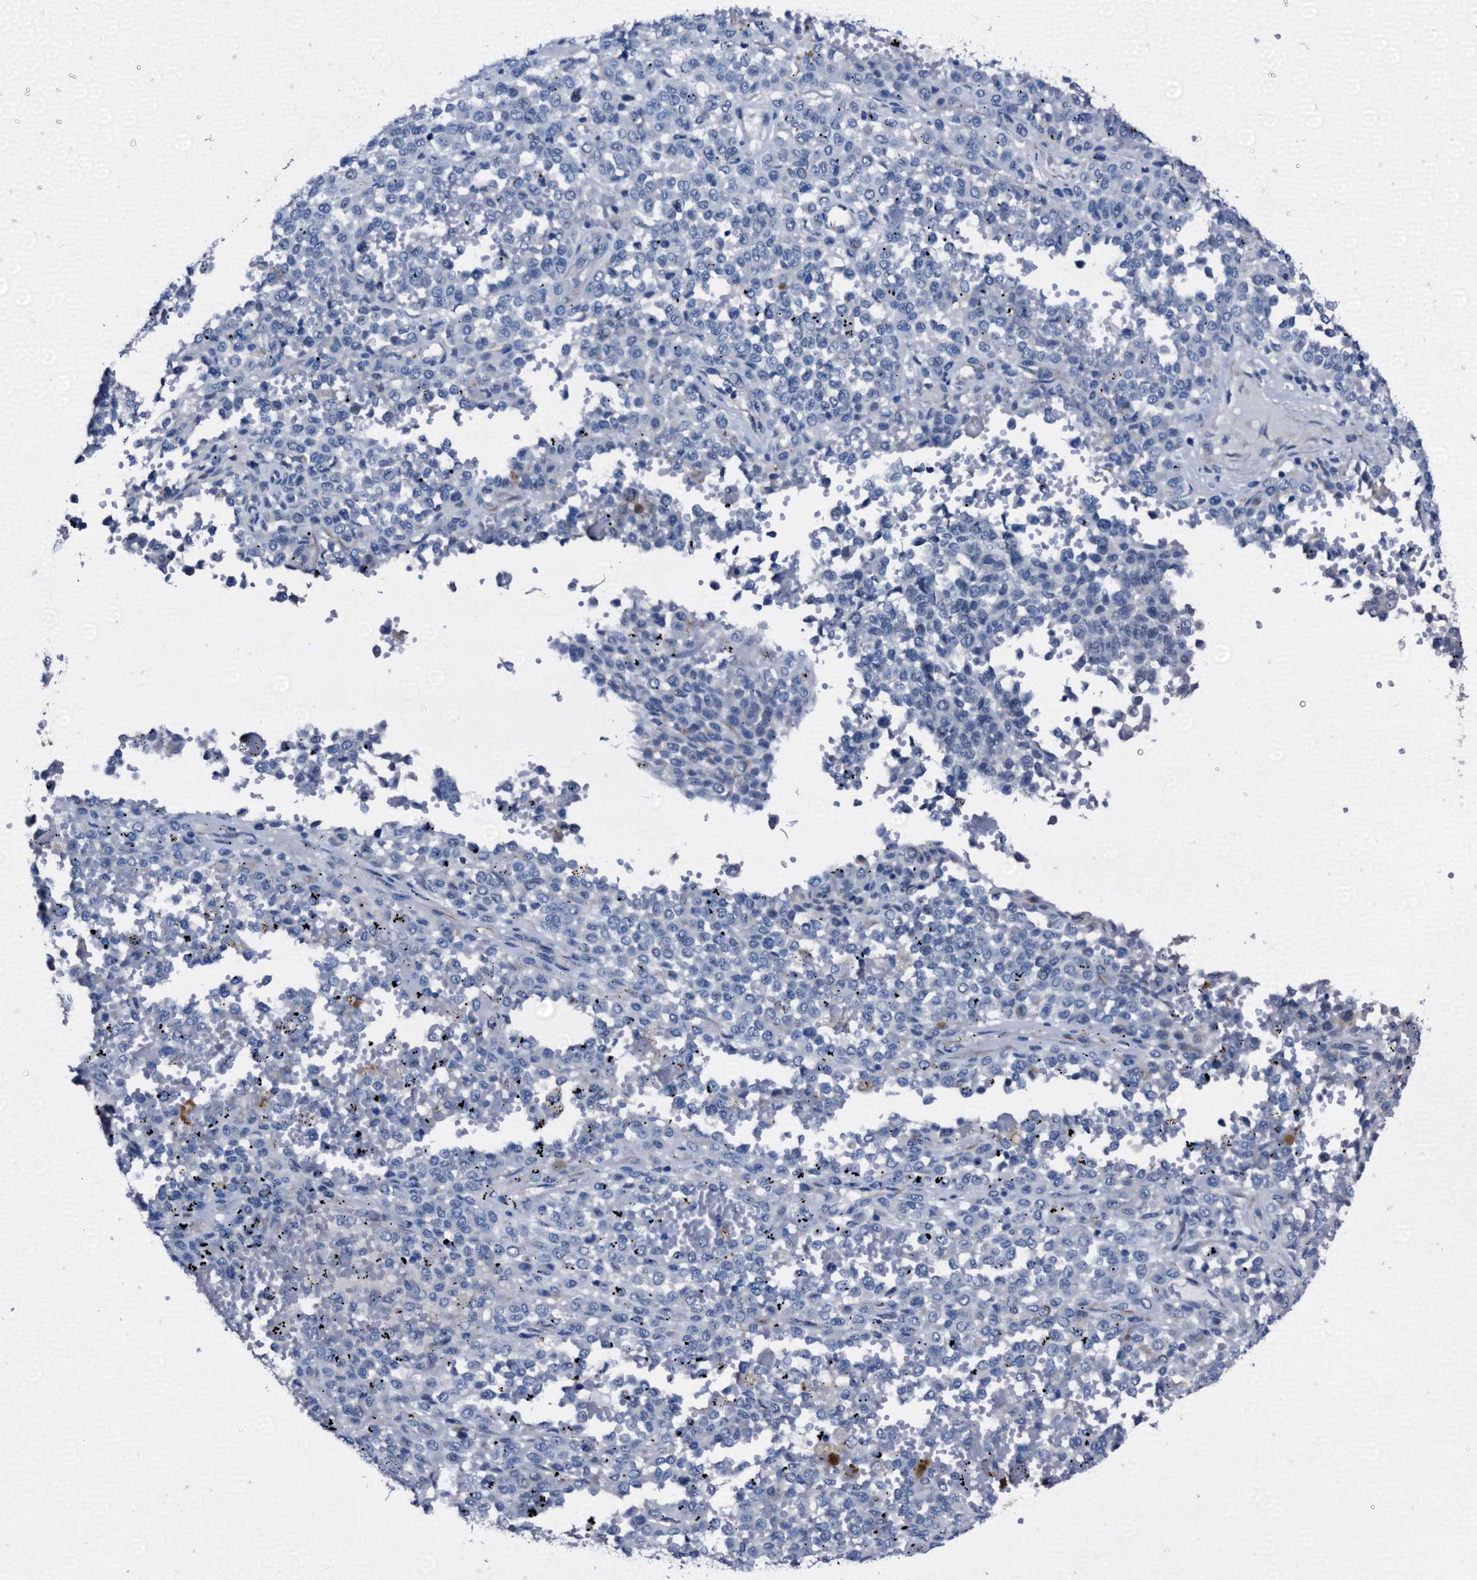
{"staining": {"intensity": "weak", "quantity": "<25%", "location": "nuclear"}, "tissue": "melanoma", "cell_type": "Tumor cells", "image_type": "cancer", "snomed": [{"axis": "morphology", "description": "Malignant melanoma, Metastatic site"}, {"axis": "topography", "description": "Pancreas"}], "caption": "An immunohistochemistry micrograph of malignant melanoma (metastatic site) is shown. There is no staining in tumor cells of malignant melanoma (metastatic site).", "gene": "EMG1", "patient": {"sex": "female", "age": 30}}